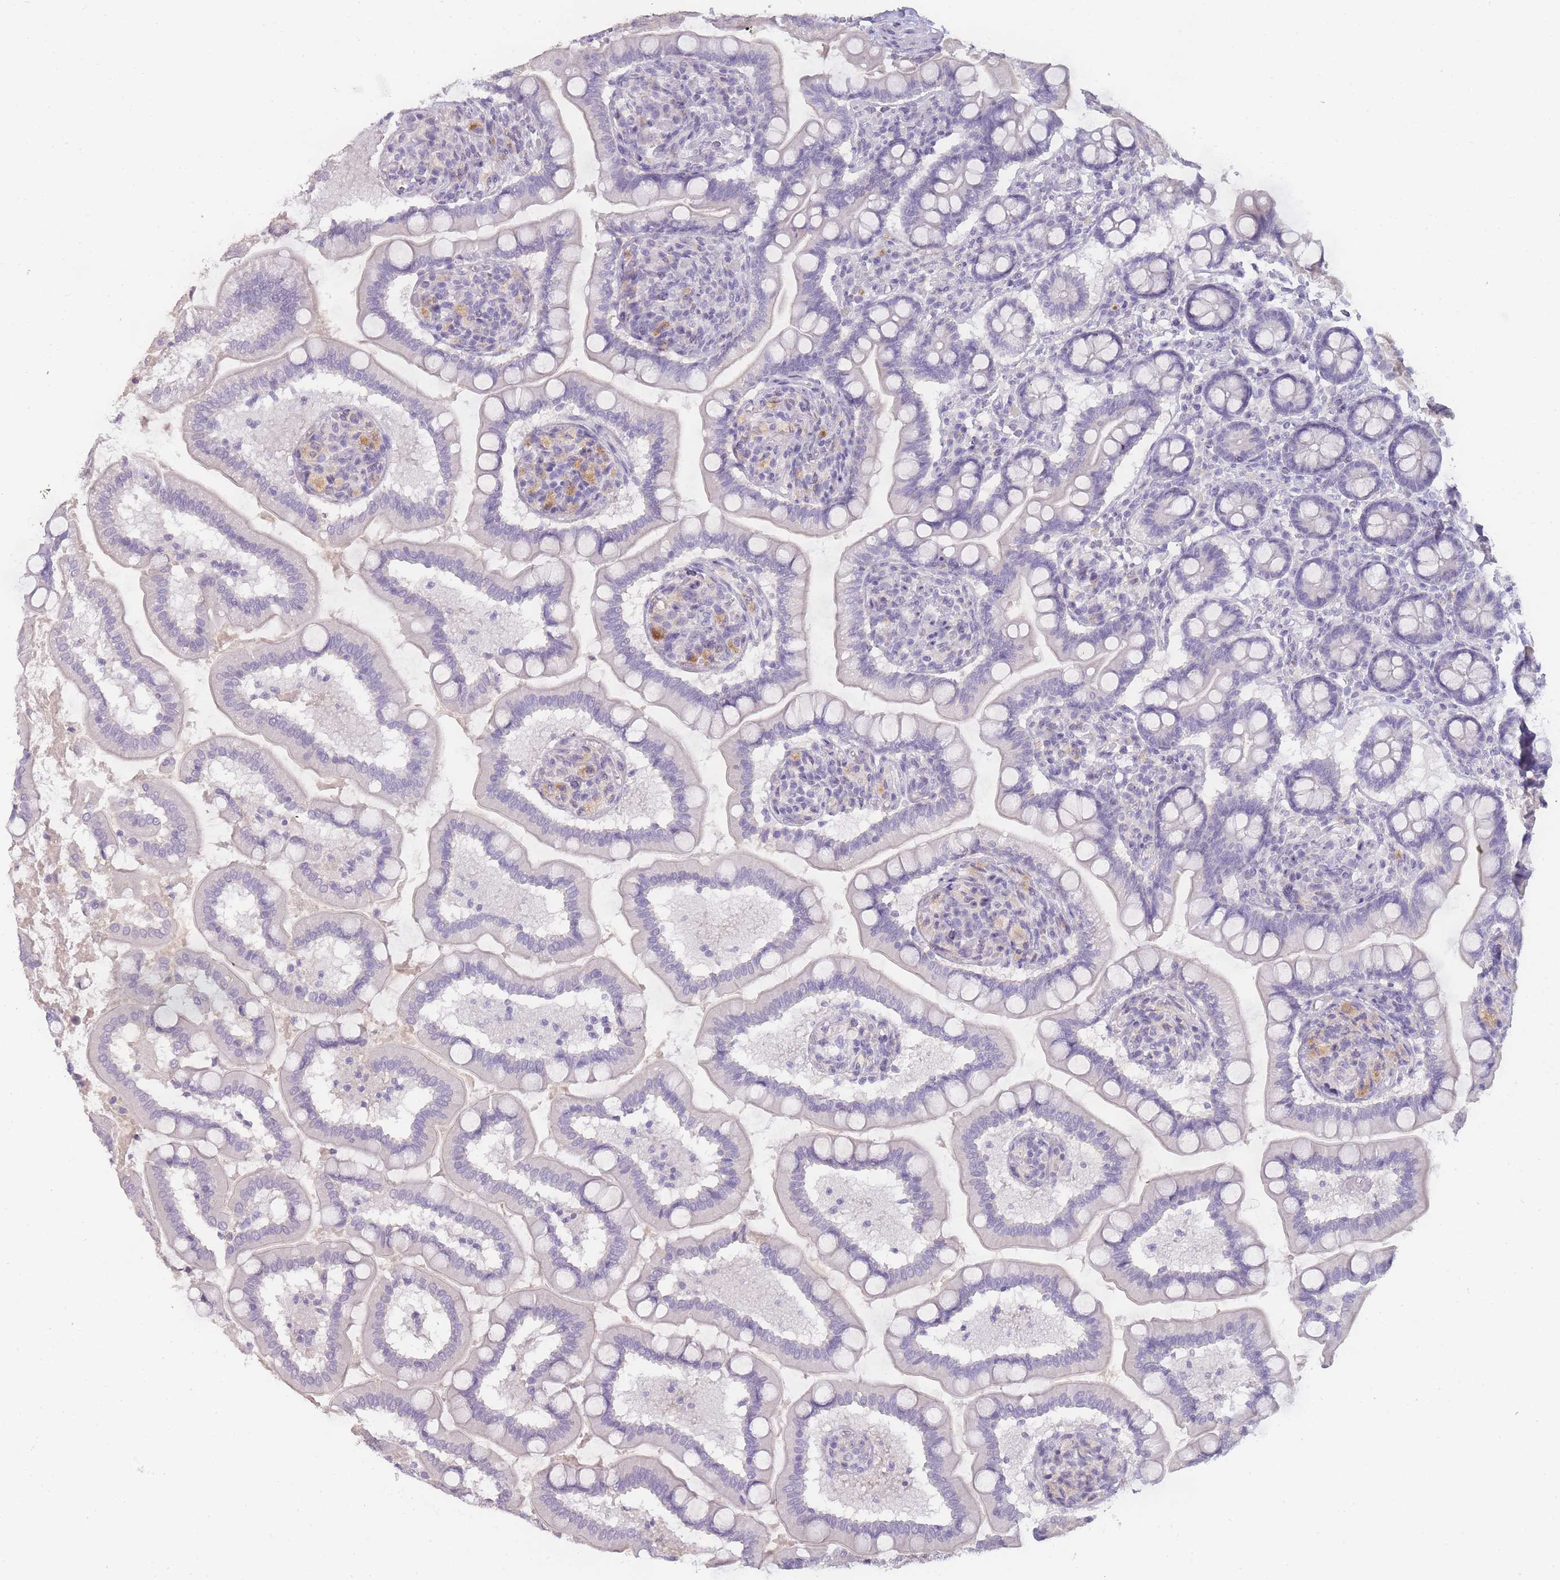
{"staining": {"intensity": "negative", "quantity": "none", "location": "none"}, "tissue": "small intestine", "cell_type": "Glandular cells", "image_type": "normal", "snomed": [{"axis": "morphology", "description": "Normal tissue, NOS"}, {"axis": "topography", "description": "Small intestine"}], "caption": "Immunohistochemistry (IHC) image of normal small intestine: human small intestine stained with DAB exhibits no significant protein expression in glandular cells. (DAB IHC visualized using brightfield microscopy, high magnification).", "gene": "INS", "patient": {"sex": "female", "age": 64}}